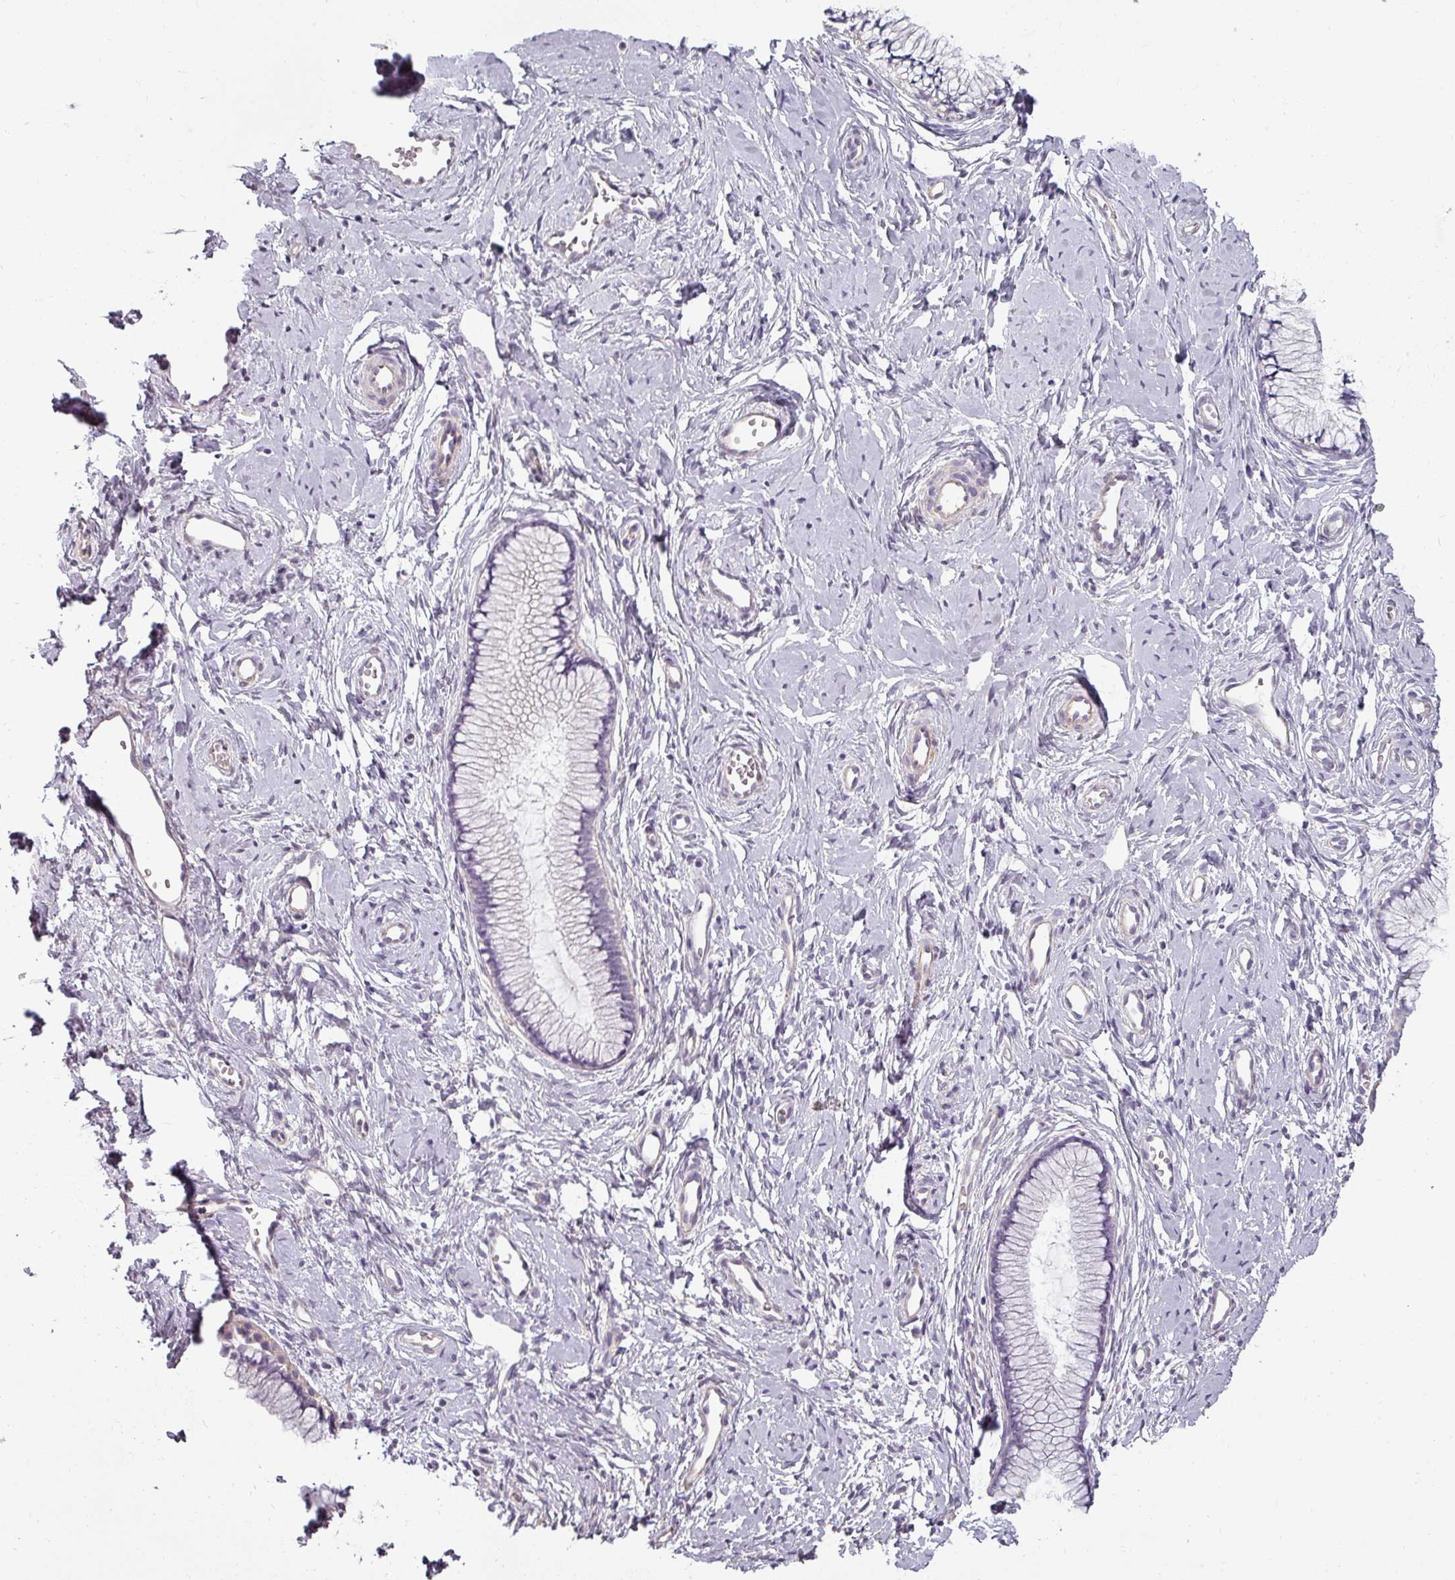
{"staining": {"intensity": "negative", "quantity": "none", "location": "none"}, "tissue": "cervix", "cell_type": "Glandular cells", "image_type": "normal", "snomed": [{"axis": "morphology", "description": "Normal tissue, NOS"}, {"axis": "topography", "description": "Cervix"}], "caption": "This histopathology image is of benign cervix stained with immunohistochemistry (IHC) to label a protein in brown with the nuclei are counter-stained blue. There is no staining in glandular cells.", "gene": "ASB1", "patient": {"sex": "female", "age": 40}}